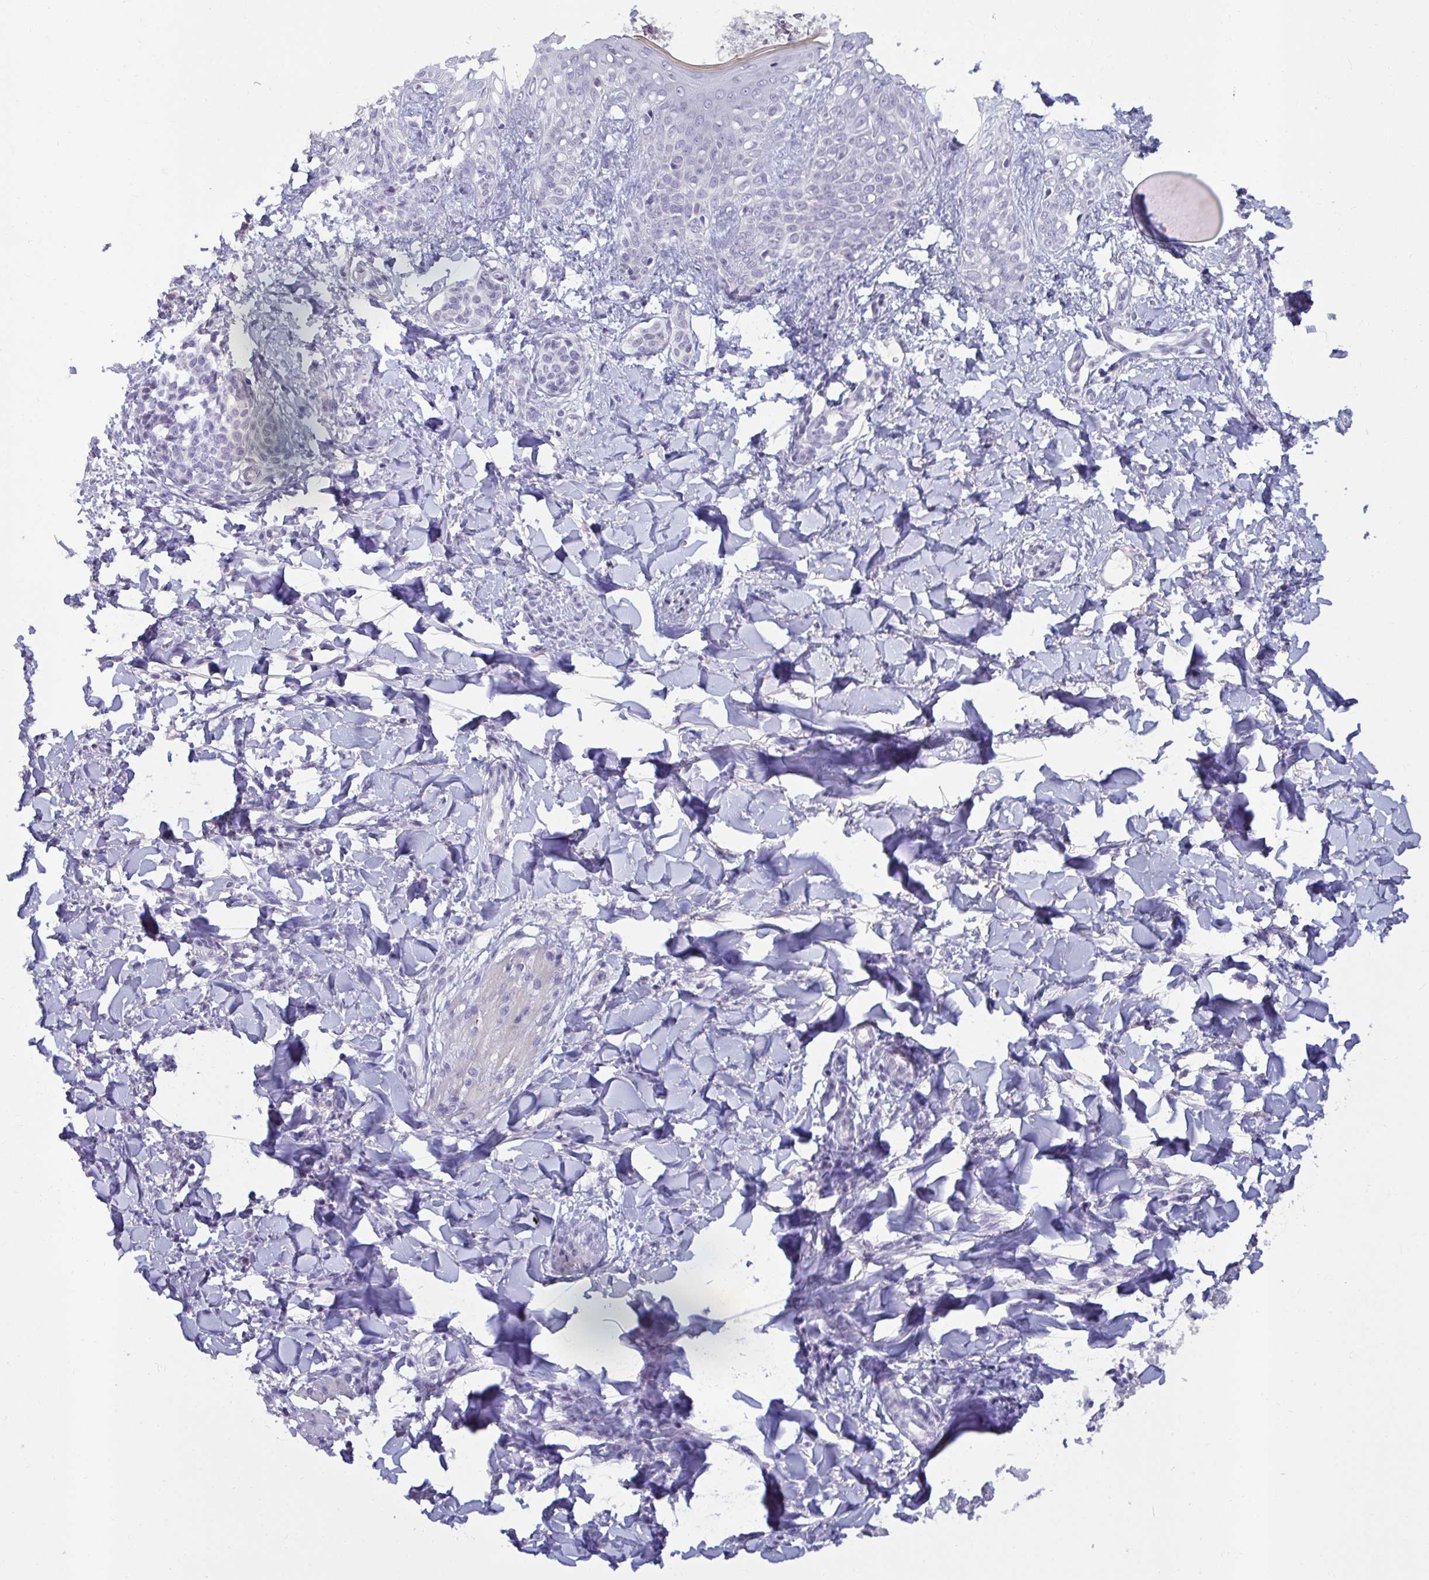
{"staining": {"intensity": "negative", "quantity": "none", "location": "none"}, "tissue": "skin", "cell_type": "Fibroblasts", "image_type": "normal", "snomed": [{"axis": "morphology", "description": "Normal tissue, NOS"}, {"axis": "topography", "description": "Skin"}], "caption": "The micrograph exhibits no significant expression in fibroblasts of skin.", "gene": "GSTM1", "patient": {"sex": "male", "age": 16}}